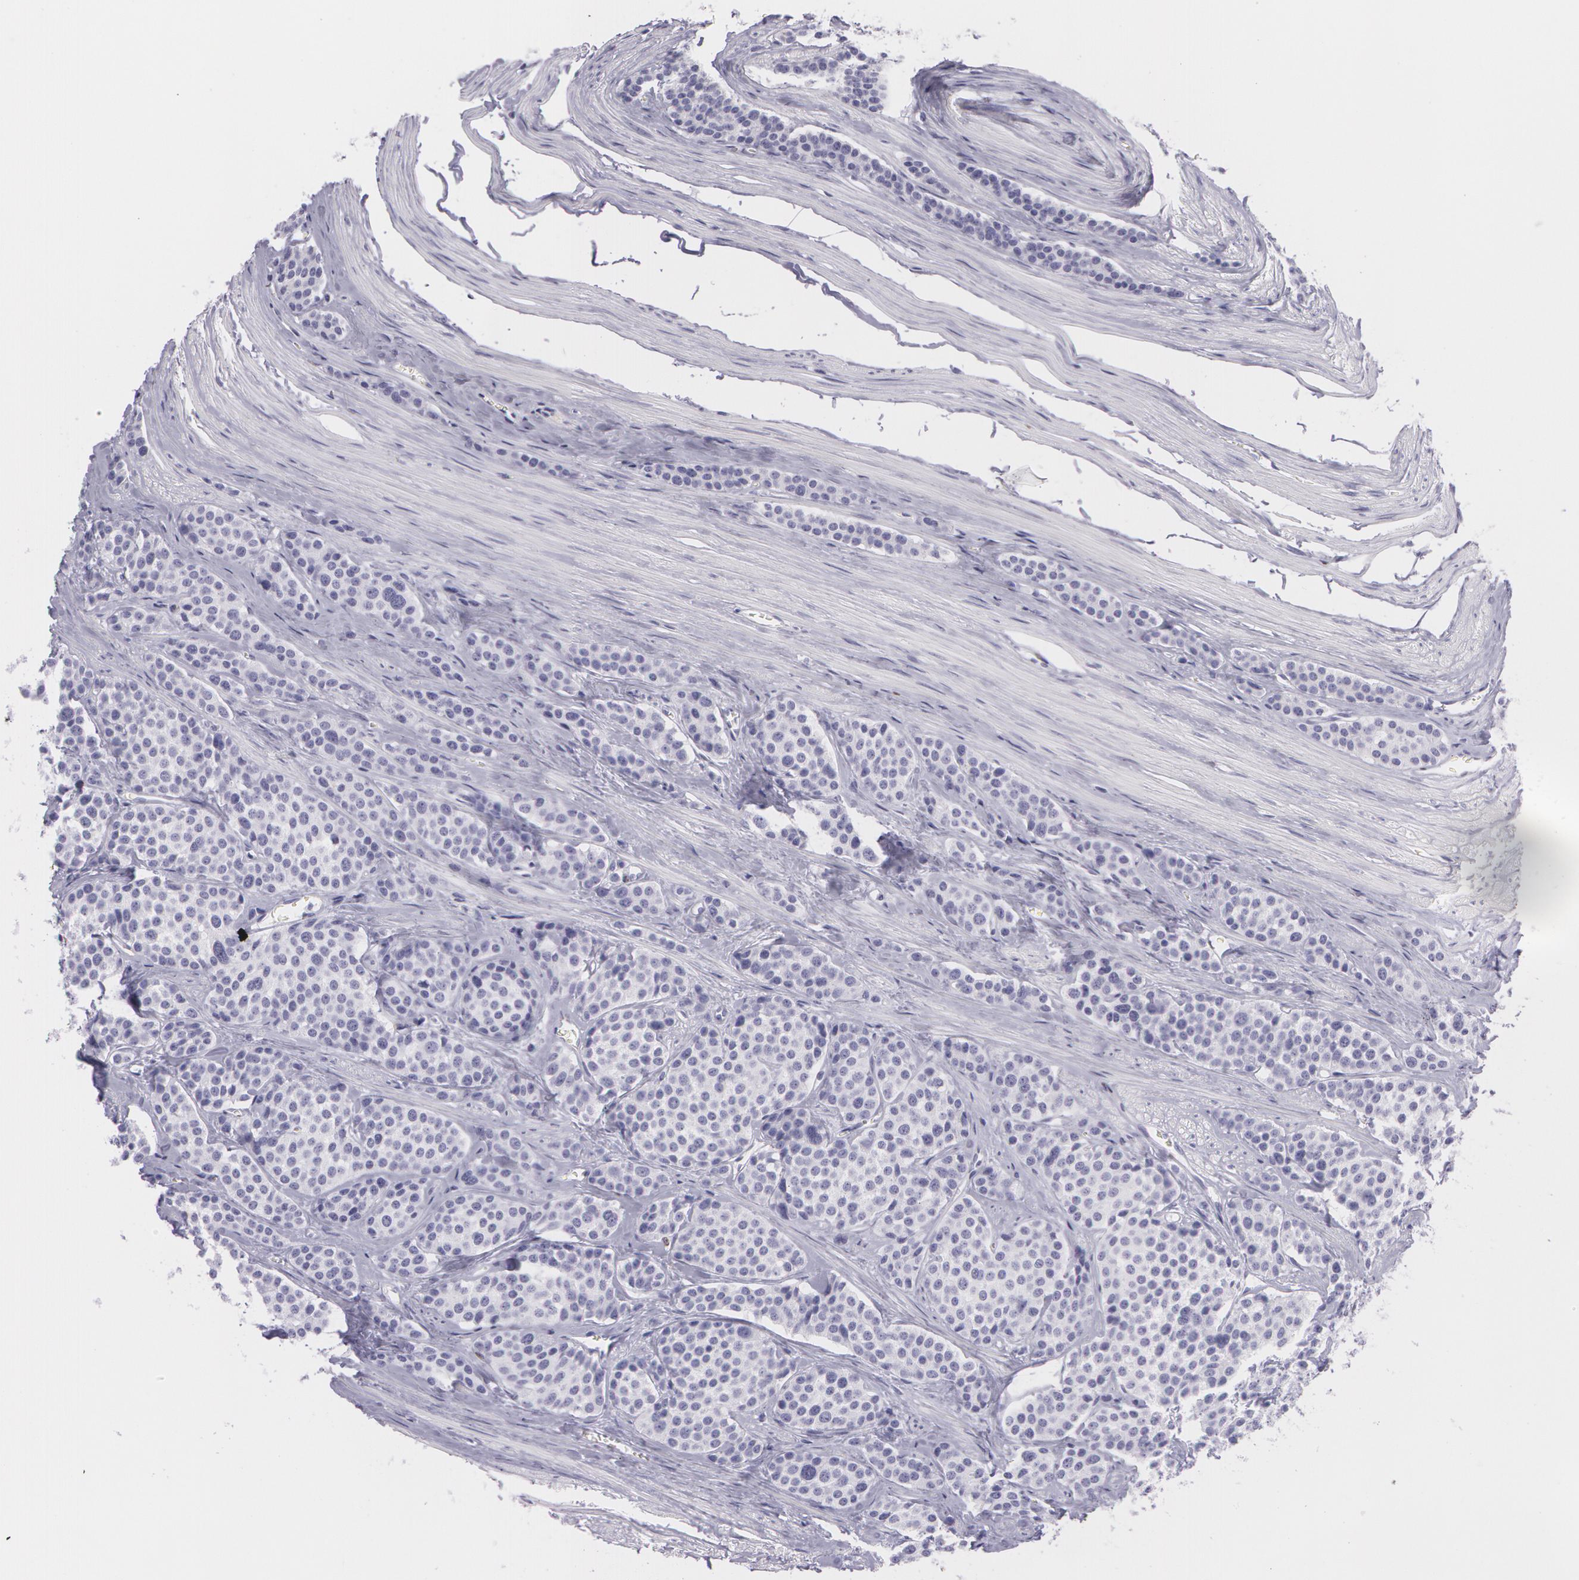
{"staining": {"intensity": "negative", "quantity": "none", "location": "none"}, "tissue": "carcinoid", "cell_type": "Tumor cells", "image_type": "cancer", "snomed": [{"axis": "morphology", "description": "Carcinoid, malignant, NOS"}, {"axis": "topography", "description": "Small intestine"}], "caption": "Image shows no significant protein staining in tumor cells of malignant carcinoid.", "gene": "SNCG", "patient": {"sex": "male", "age": 60}}